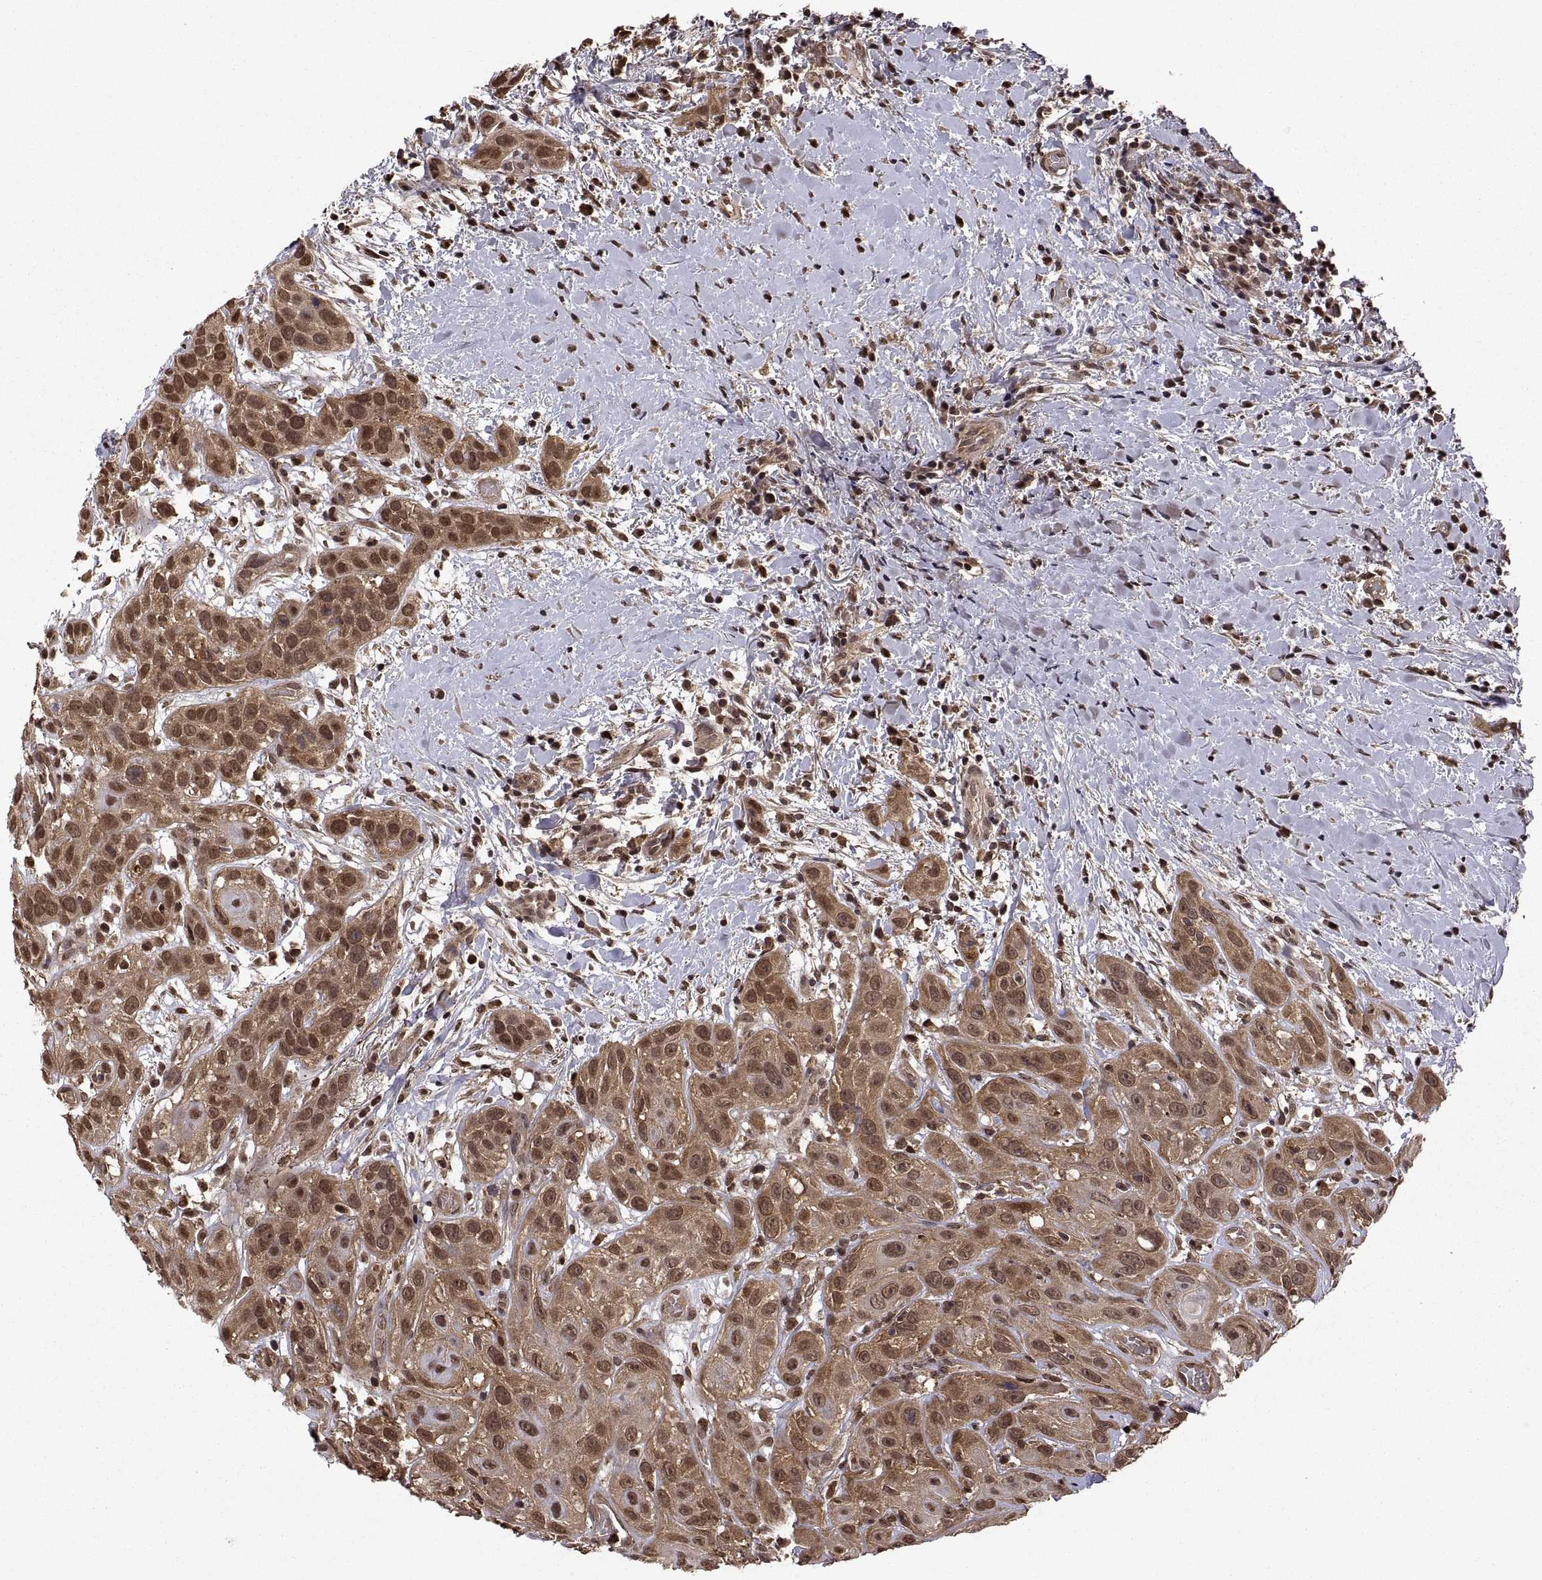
{"staining": {"intensity": "moderate", "quantity": ">75%", "location": "cytoplasmic/membranous,nuclear"}, "tissue": "head and neck cancer", "cell_type": "Tumor cells", "image_type": "cancer", "snomed": [{"axis": "morphology", "description": "Normal tissue, NOS"}, {"axis": "morphology", "description": "Squamous cell carcinoma, NOS"}, {"axis": "topography", "description": "Oral tissue"}, {"axis": "topography", "description": "Salivary gland"}, {"axis": "topography", "description": "Head-Neck"}], "caption": "The histopathology image reveals staining of squamous cell carcinoma (head and neck), revealing moderate cytoplasmic/membranous and nuclear protein expression (brown color) within tumor cells. (DAB = brown stain, brightfield microscopy at high magnification).", "gene": "ZNRF2", "patient": {"sex": "female", "age": 62}}